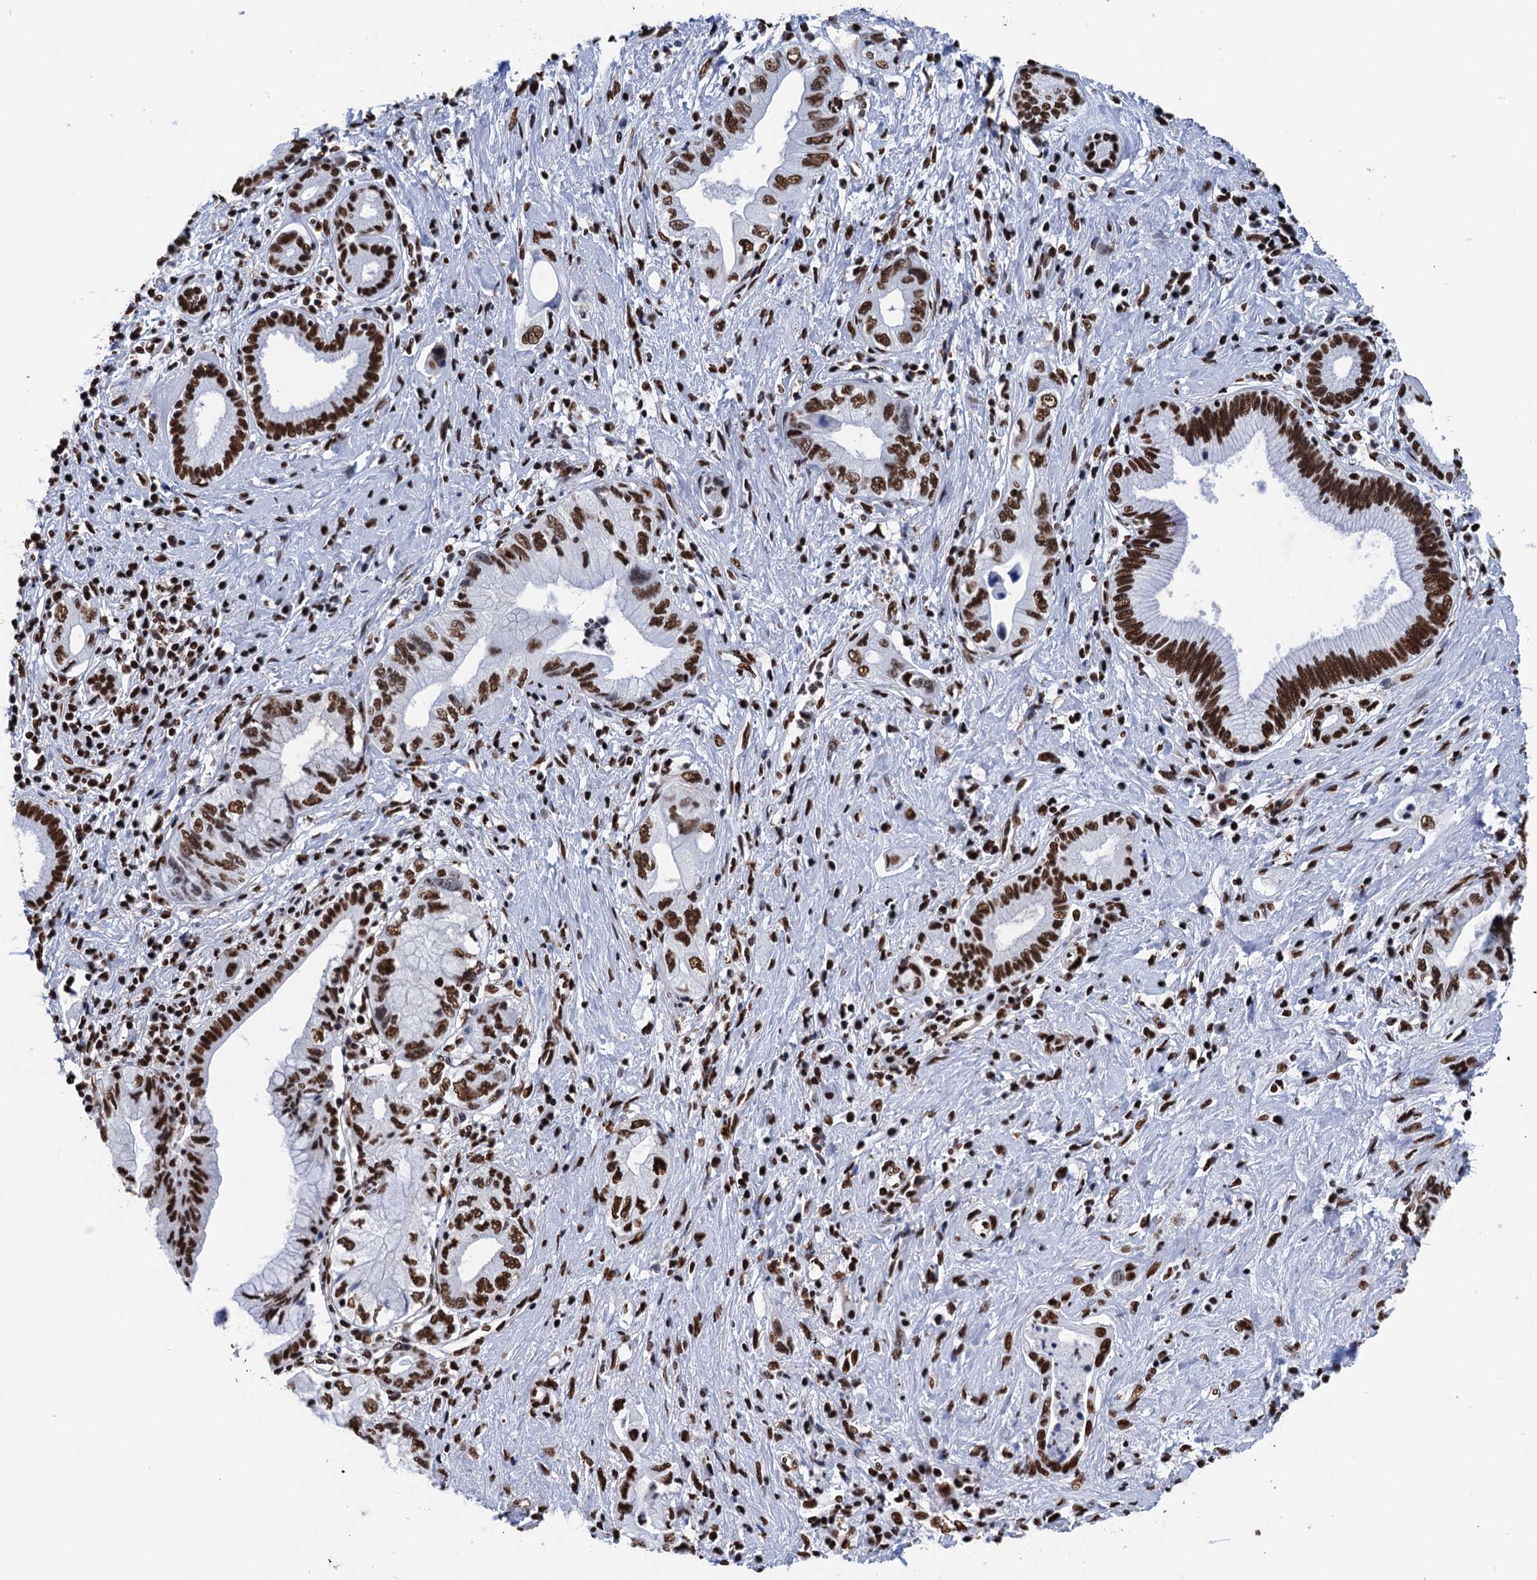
{"staining": {"intensity": "strong", "quantity": ">75%", "location": "nuclear"}, "tissue": "pancreatic cancer", "cell_type": "Tumor cells", "image_type": "cancer", "snomed": [{"axis": "morphology", "description": "Adenocarcinoma, NOS"}, {"axis": "topography", "description": "Pancreas"}], "caption": "A histopathology image showing strong nuclear expression in approximately >75% of tumor cells in pancreatic cancer (adenocarcinoma), as visualized by brown immunohistochemical staining.", "gene": "UBA2", "patient": {"sex": "female", "age": 73}}